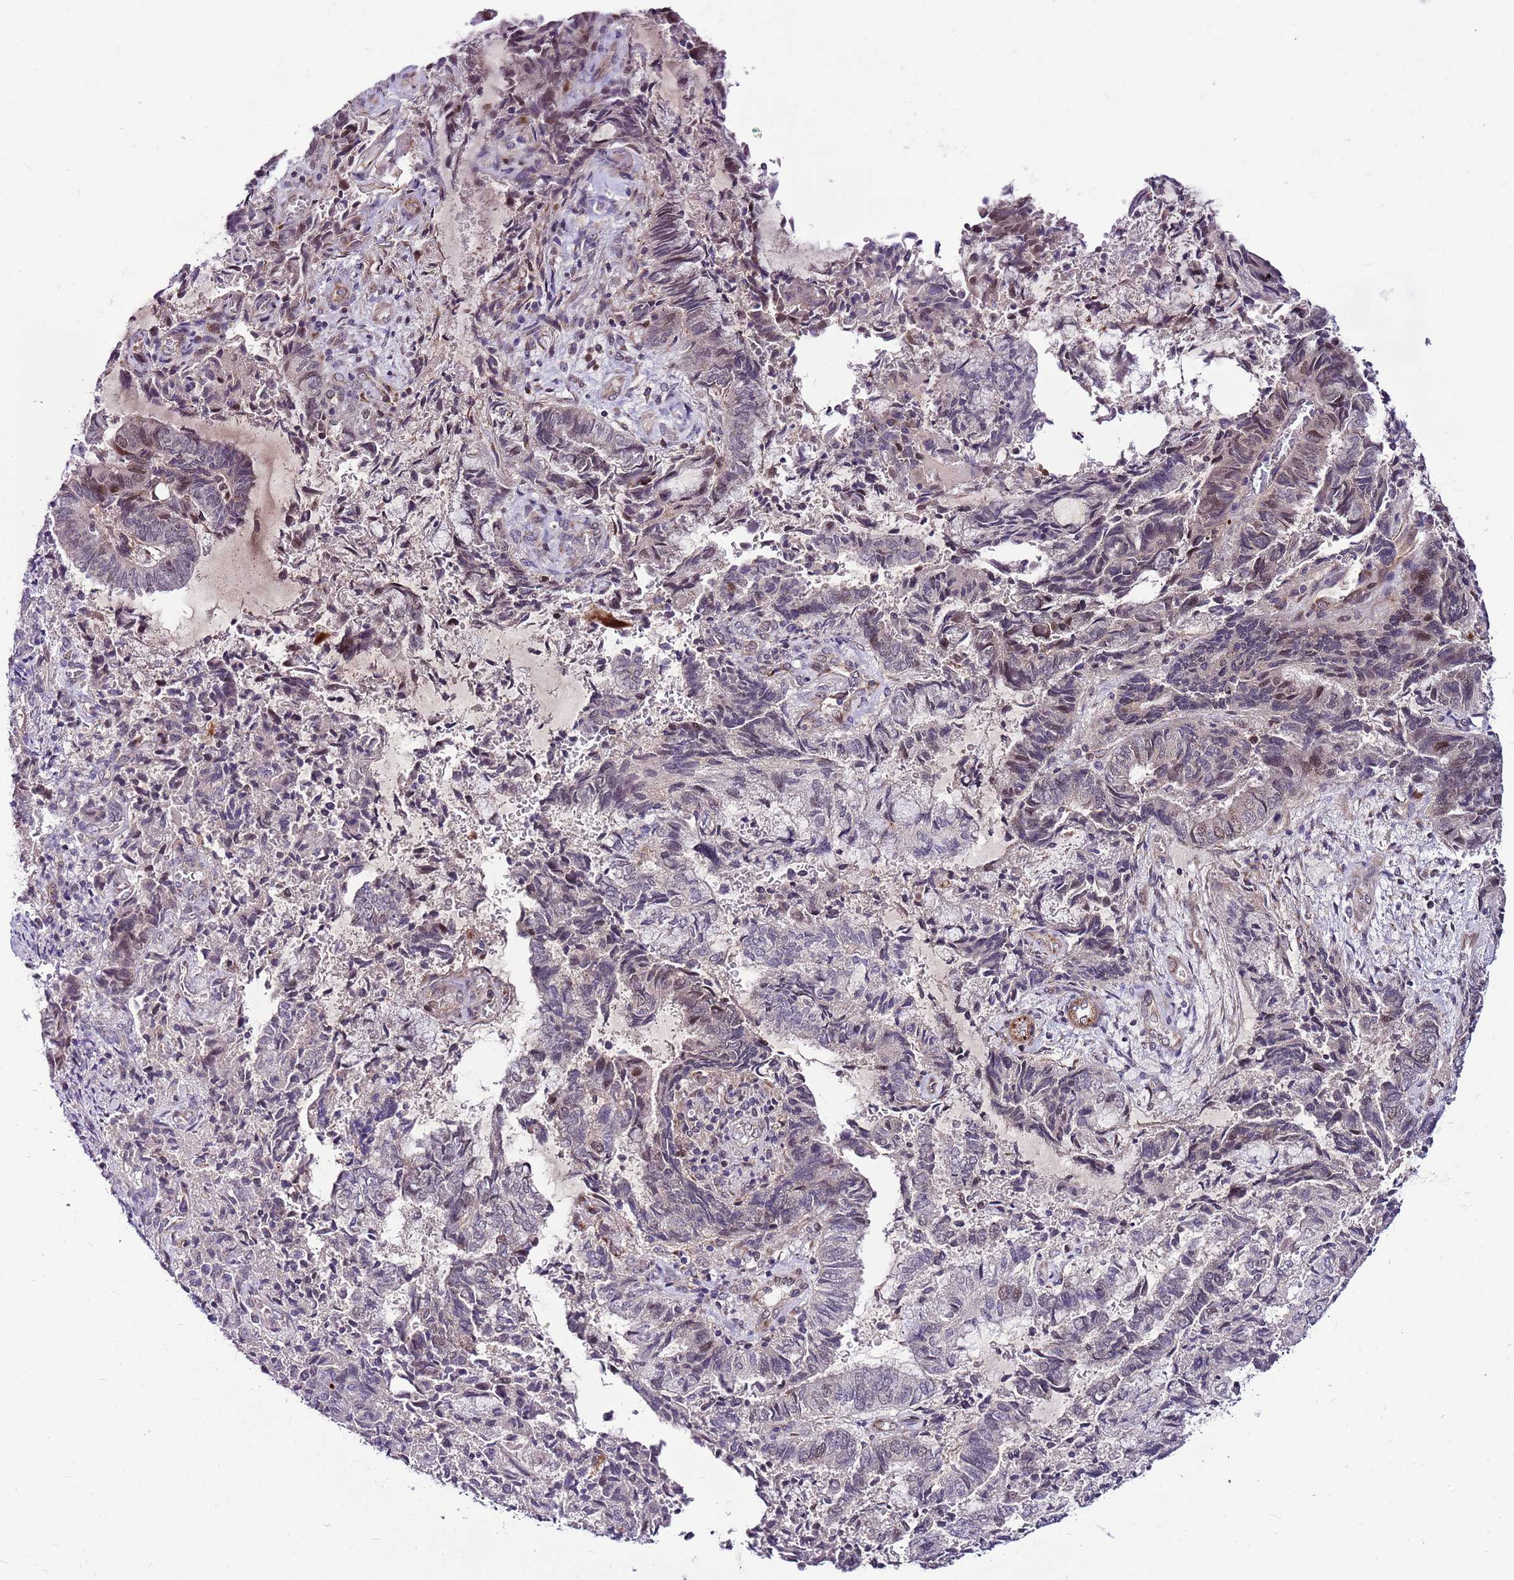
{"staining": {"intensity": "weak", "quantity": "<25%", "location": "nuclear"}, "tissue": "endometrial cancer", "cell_type": "Tumor cells", "image_type": "cancer", "snomed": [{"axis": "morphology", "description": "Adenocarcinoma, NOS"}, {"axis": "topography", "description": "Endometrium"}], "caption": "Immunohistochemistry of human endometrial adenocarcinoma reveals no staining in tumor cells.", "gene": "POLE3", "patient": {"sex": "female", "age": 80}}